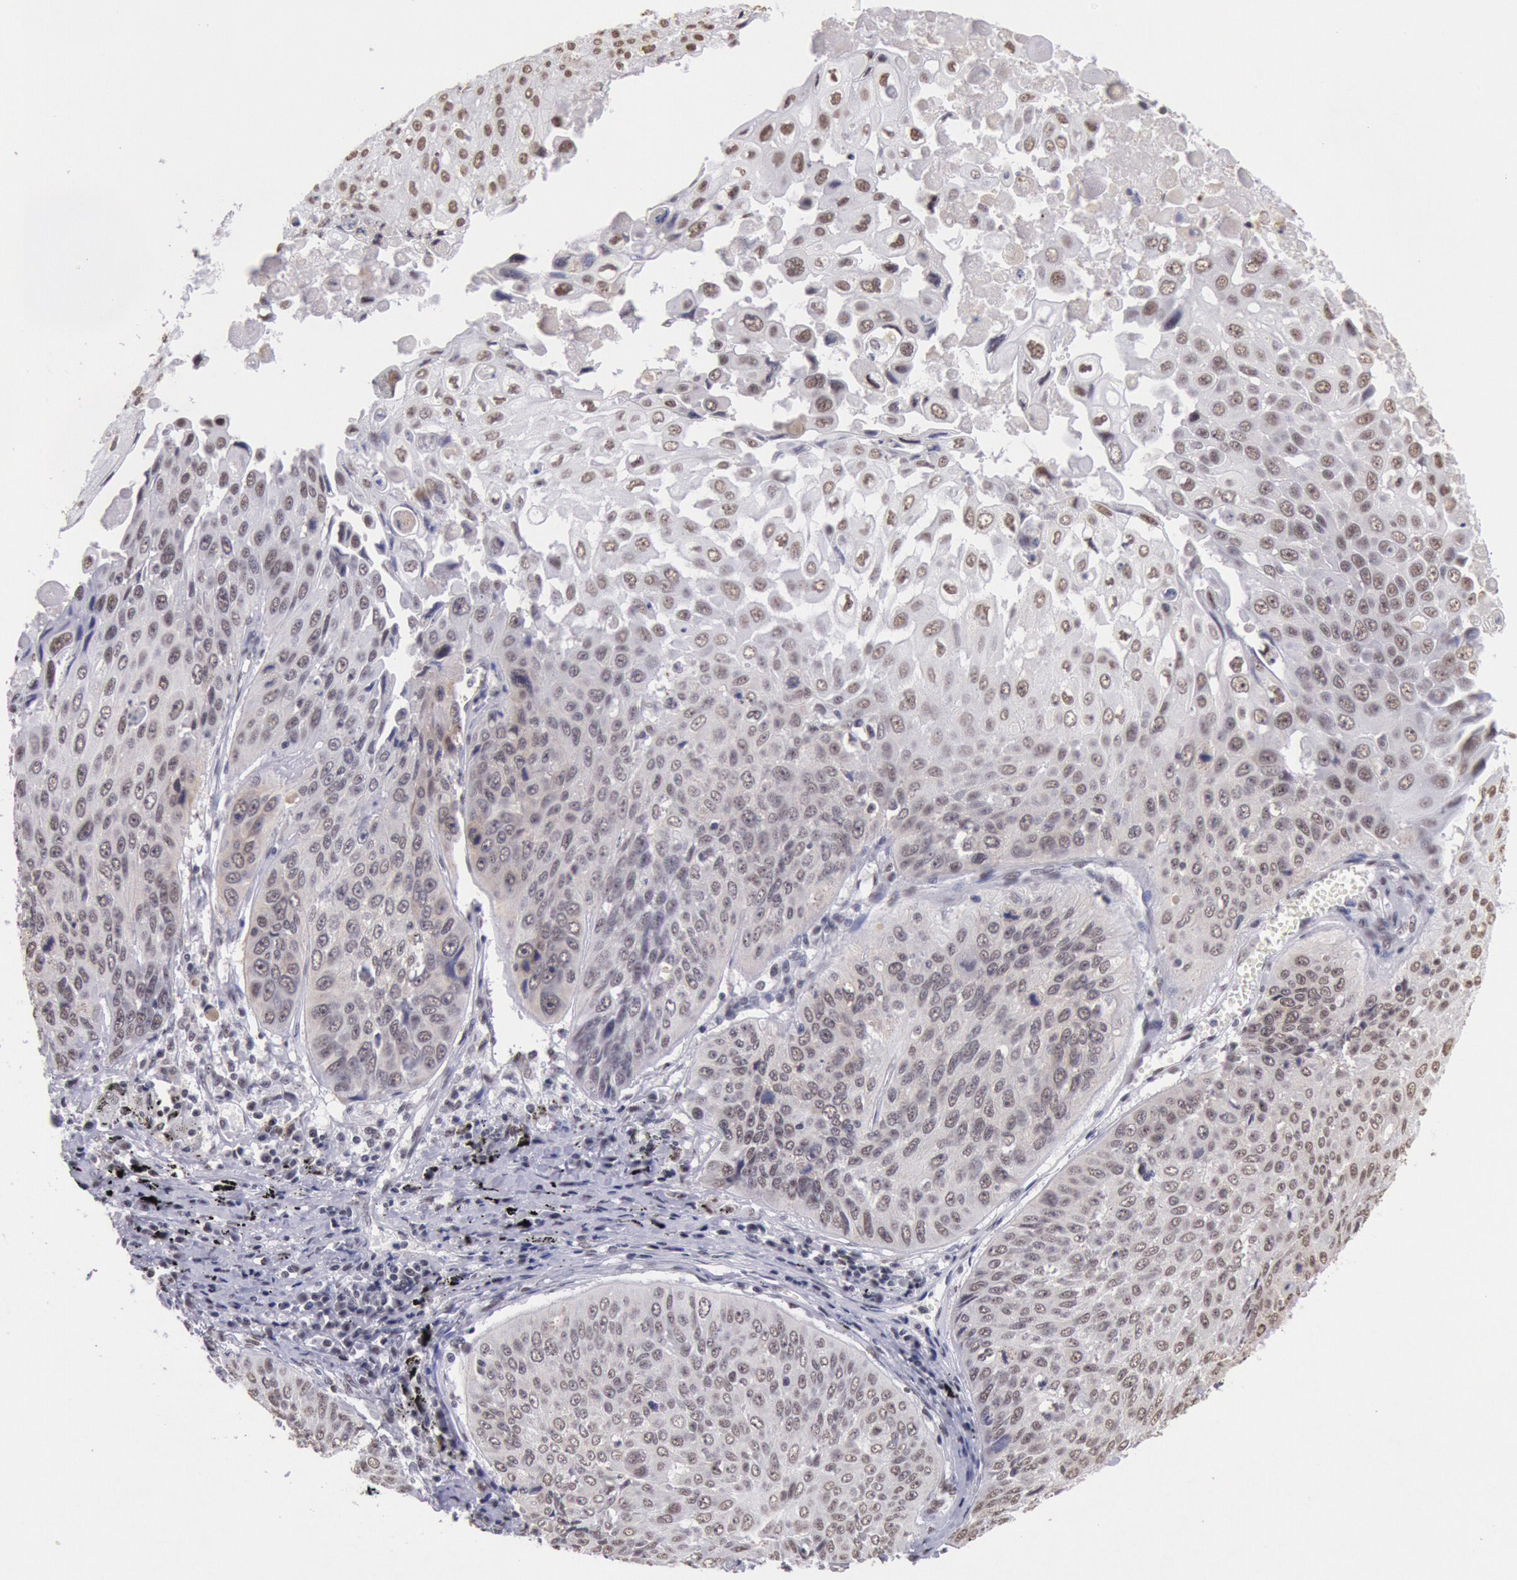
{"staining": {"intensity": "weak", "quantity": "<25%", "location": "cytoplasmic/membranous"}, "tissue": "lung cancer", "cell_type": "Tumor cells", "image_type": "cancer", "snomed": [{"axis": "morphology", "description": "Adenocarcinoma, NOS"}, {"axis": "topography", "description": "Lung"}], "caption": "Protein analysis of adenocarcinoma (lung) demonstrates no significant staining in tumor cells. (DAB (3,3'-diaminobenzidine) immunohistochemistry (IHC) with hematoxylin counter stain).", "gene": "SNRPD3", "patient": {"sex": "male", "age": 60}}